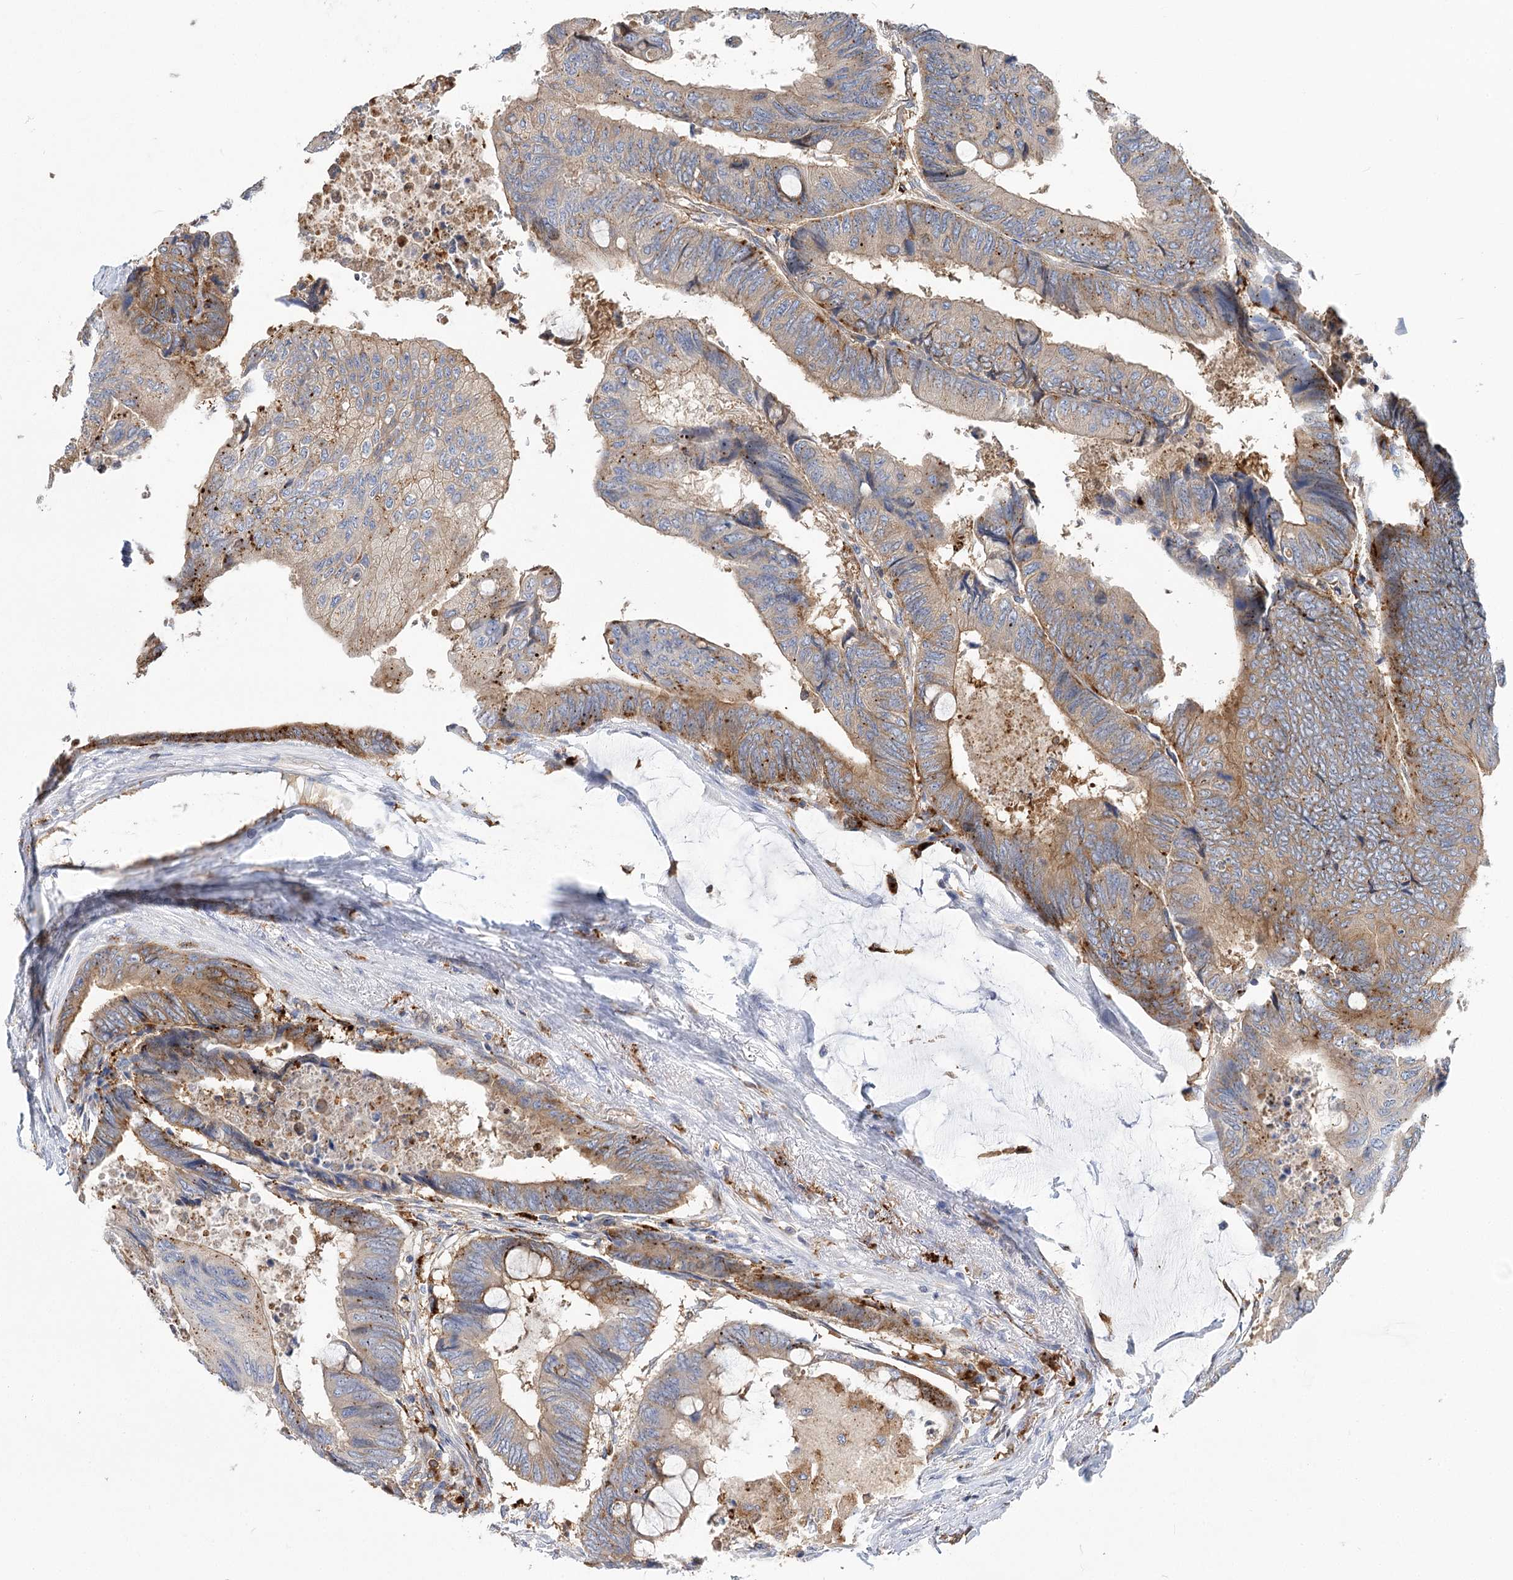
{"staining": {"intensity": "moderate", "quantity": ">75%", "location": "cytoplasmic/membranous"}, "tissue": "colorectal cancer", "cell_type": "Tumor cells", "image_type": "cancer", "snomed": [{"axis": "morphology", "description": "Normal tissue, NOS"}, {"axis": "morphology", "description": "Adenocarcinoma, NOS"}, {"axis": "topography", "description": "Rectum"}, {"axis": "topography", "description": "Peripheral nerve tissue"}], "caption": "The image exhibits a brown stain indicating the presence of a protein in the cytoplasmic/membranous of tumor cells in colorectal cancer. (DAB (3,3'-diaminobenzidine) = brown stain, brightfield microscopy at high magnification).", "gene": "GUSB", "patient": {"sex": "male", "age": 92}}